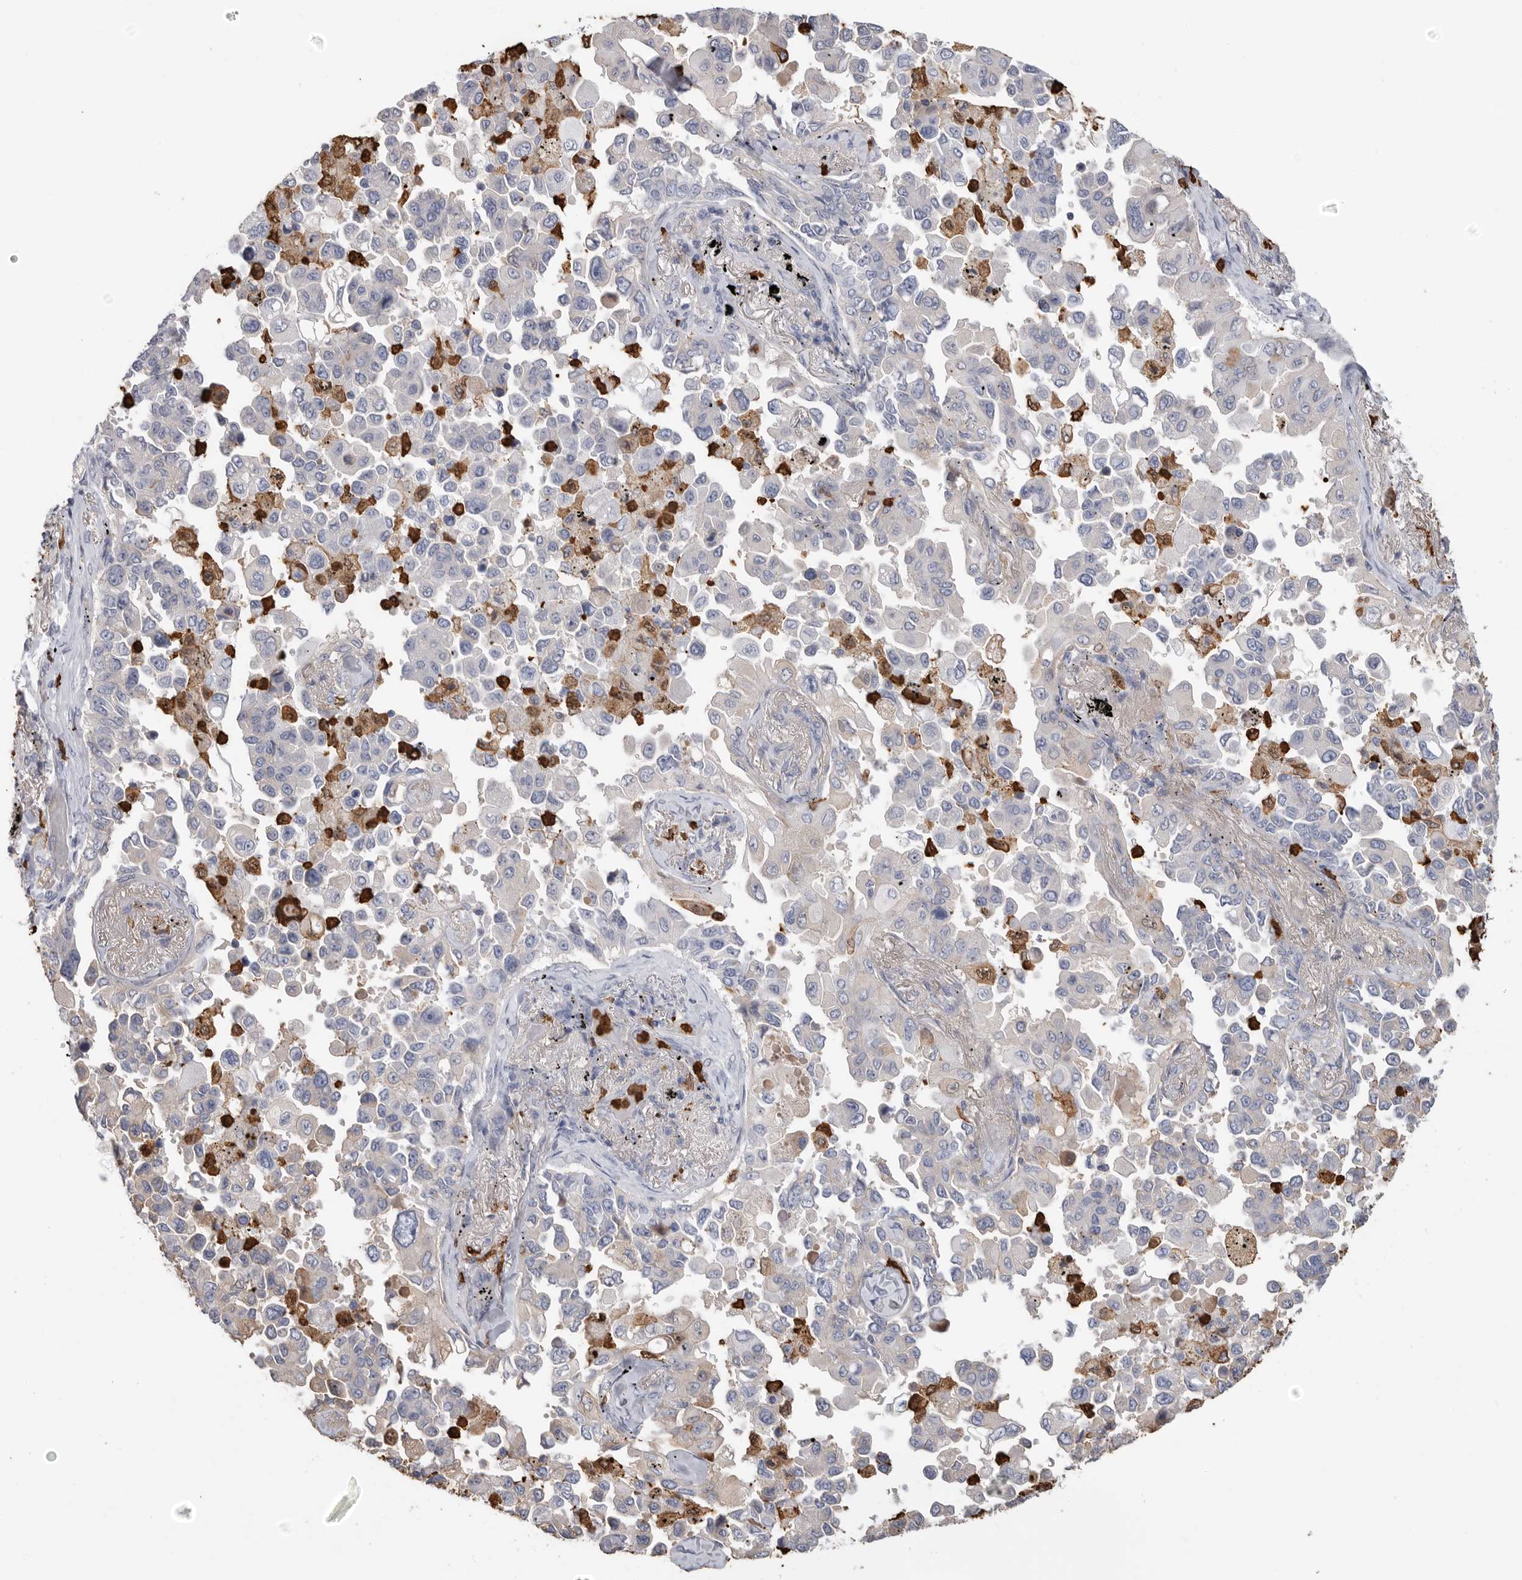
{"staining": {"intensity": "negative", "quantity": "none", "location": "none"}, "tissue": "lung cancer", "cell_type": "Tumor cells", "image_type": "cancer", "snomed": [{"axis": "morphology", "description": "Adenocarcinoma, NOS"}, {"axis": "topography", "description": "Lung"}], "caption": "Photomicrograph shows no significant protein expression in tumor cells of lung cancer (adenocarcinoma).", "gene": "CYB561D1", "patient": {"sex": "female", "age": 67}}